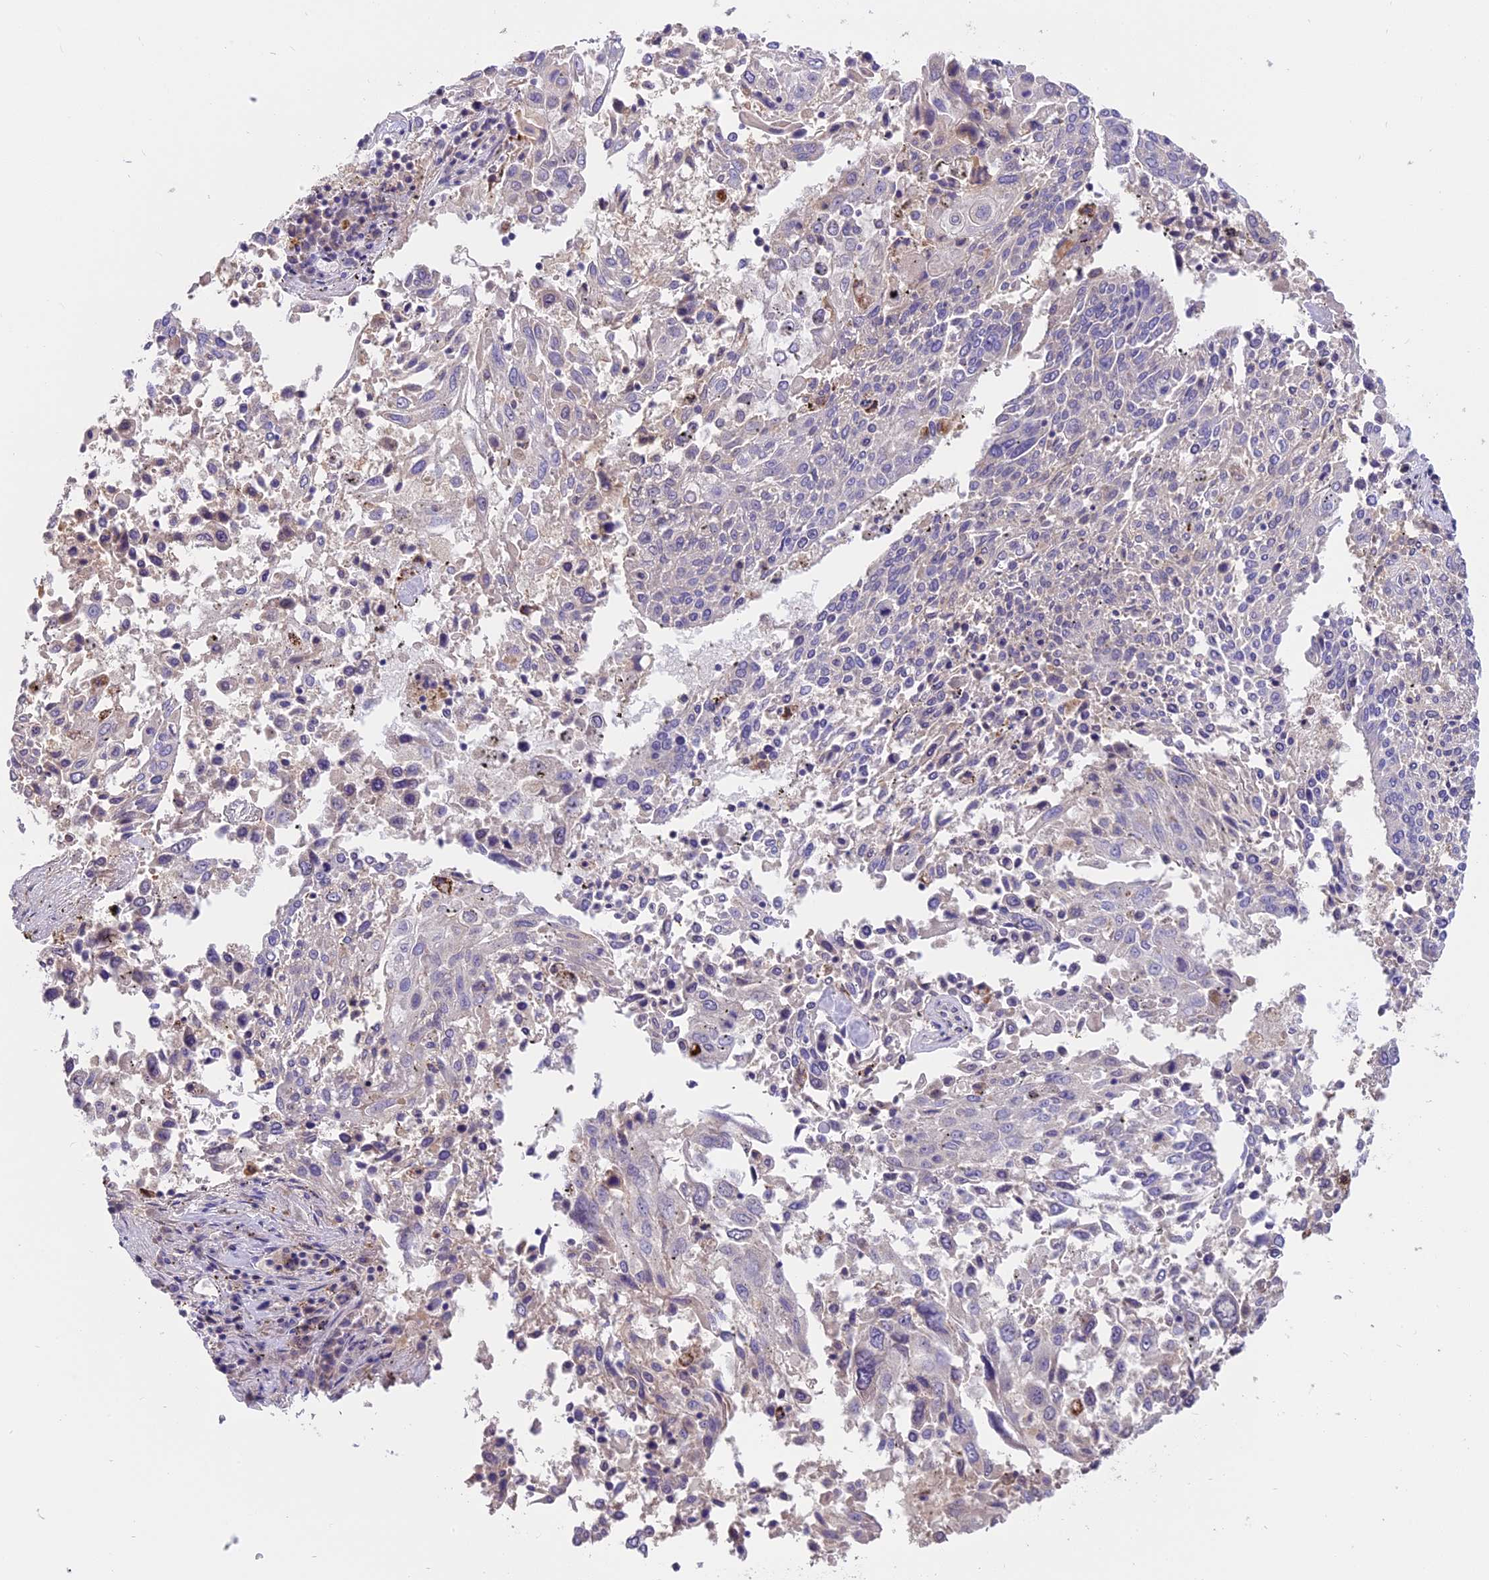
{"staining": {"intensity": "negative", "quantity": "none", "location": "none"}, "tissue": "lung cancer", "cell_type": "Tumor cells", "image_type": "cancer", "snomed": [{"axis": "morphology", "description": "Squamous cell carcinoma, NOS"}, {"axis": "topography", "description": "Lung"}], "caption": "Tumor cells show no significant expression in lung cancer.", "gene": "LYPD6", "patient": {"sex": "male", "age": 65}}